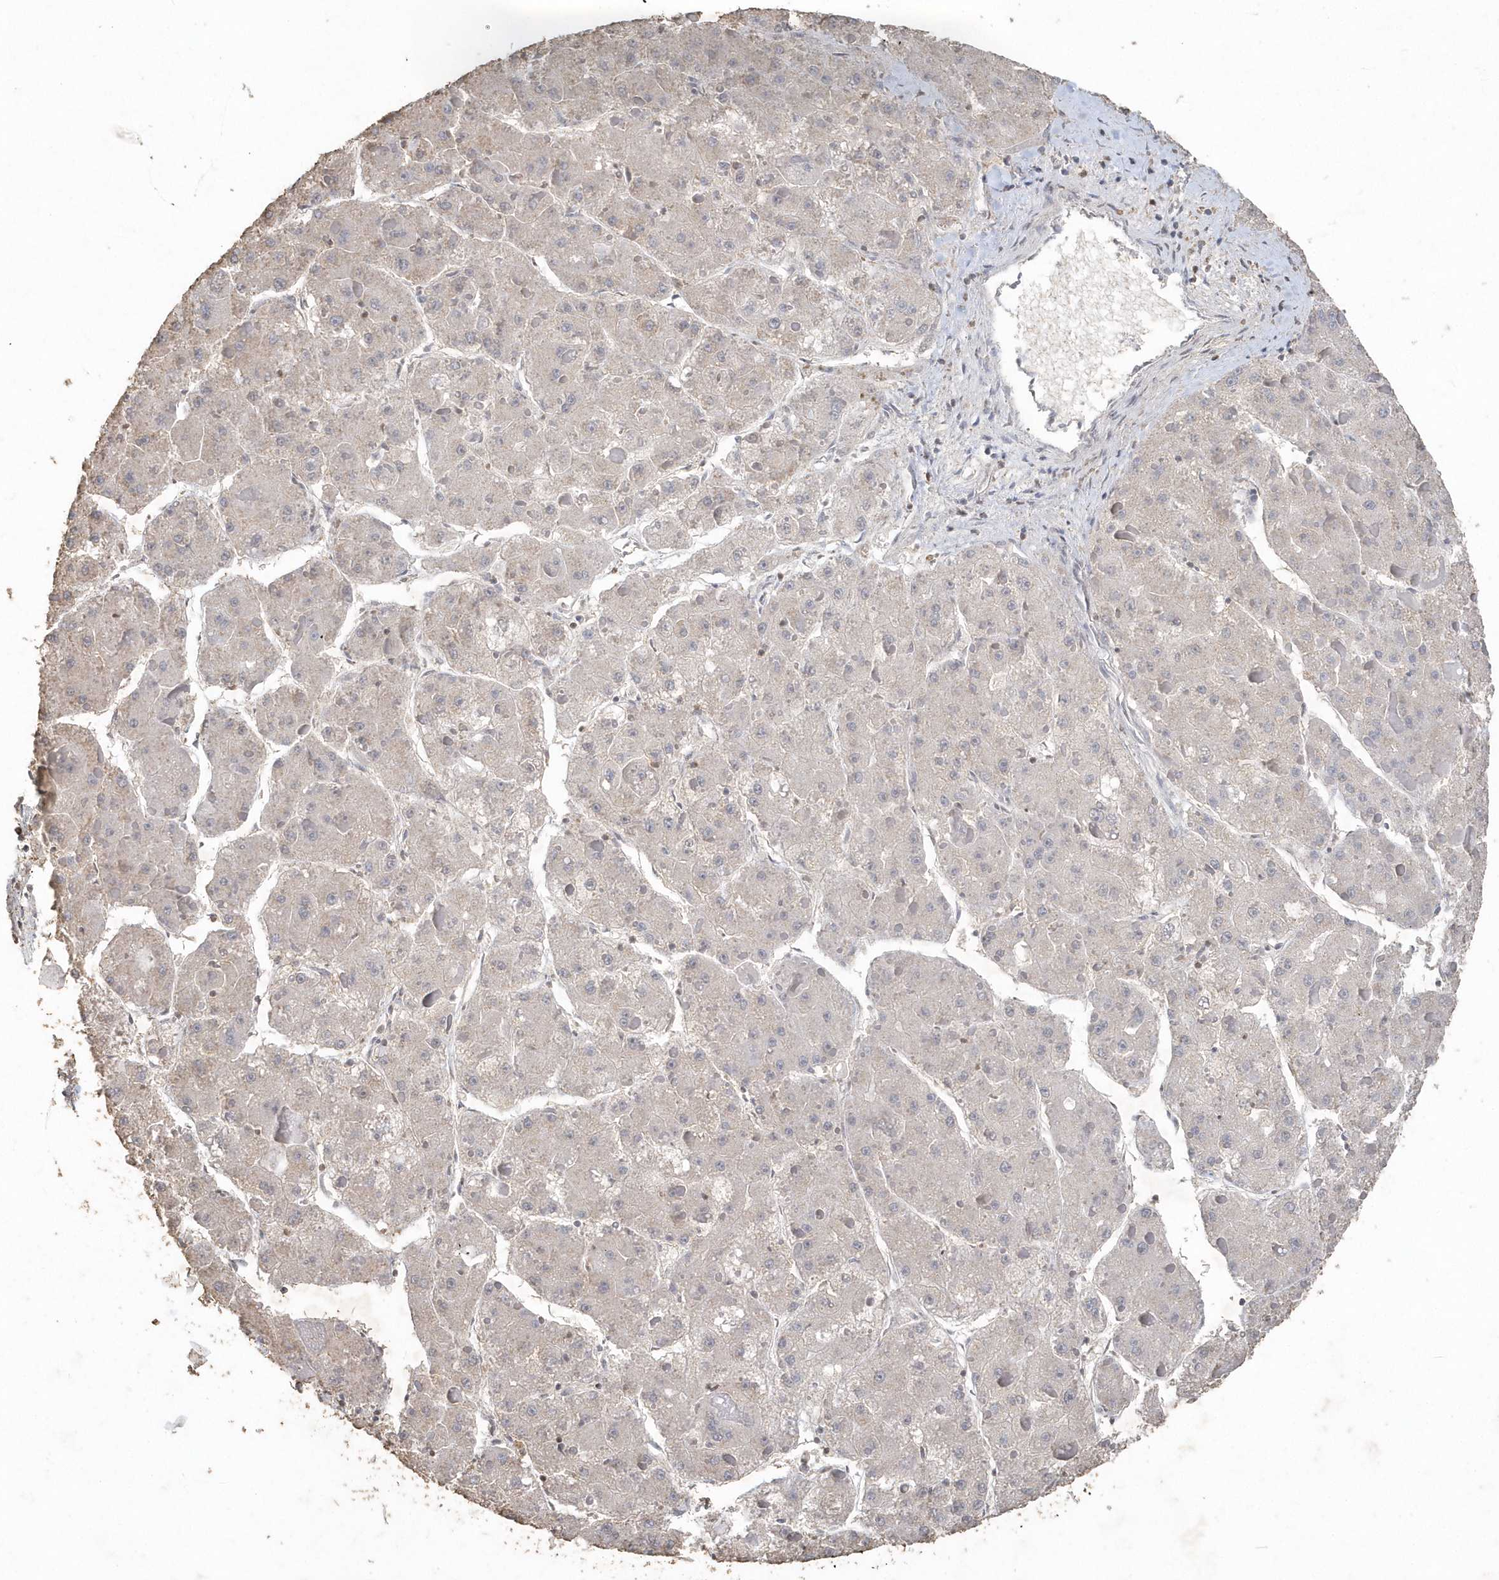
{"staining": {"intensity": "weak", "quantity": "<25%", "location": "cytoplasmic/membranous"}, "tissue": "liver cancer", "cell_type": "Tumor cells", "image_type": "cancer", "snomed": [{"axis": "morphology", "description": "Carcinoma, Hepatocellular, NOS"}, {"axis": "topography", "description": "Liver"}], "caption": "The micrograph demonstrates no significant expression in tumor cells of liver hepatocellular carcinoma. (DAB (3,3'-diaminobenzidine) immunohistochemistry (IHC) visualized using brightfield microscopy, high magnification).", "gene": "PDCD1", "patient": {"sex": "female", "age": 73}}